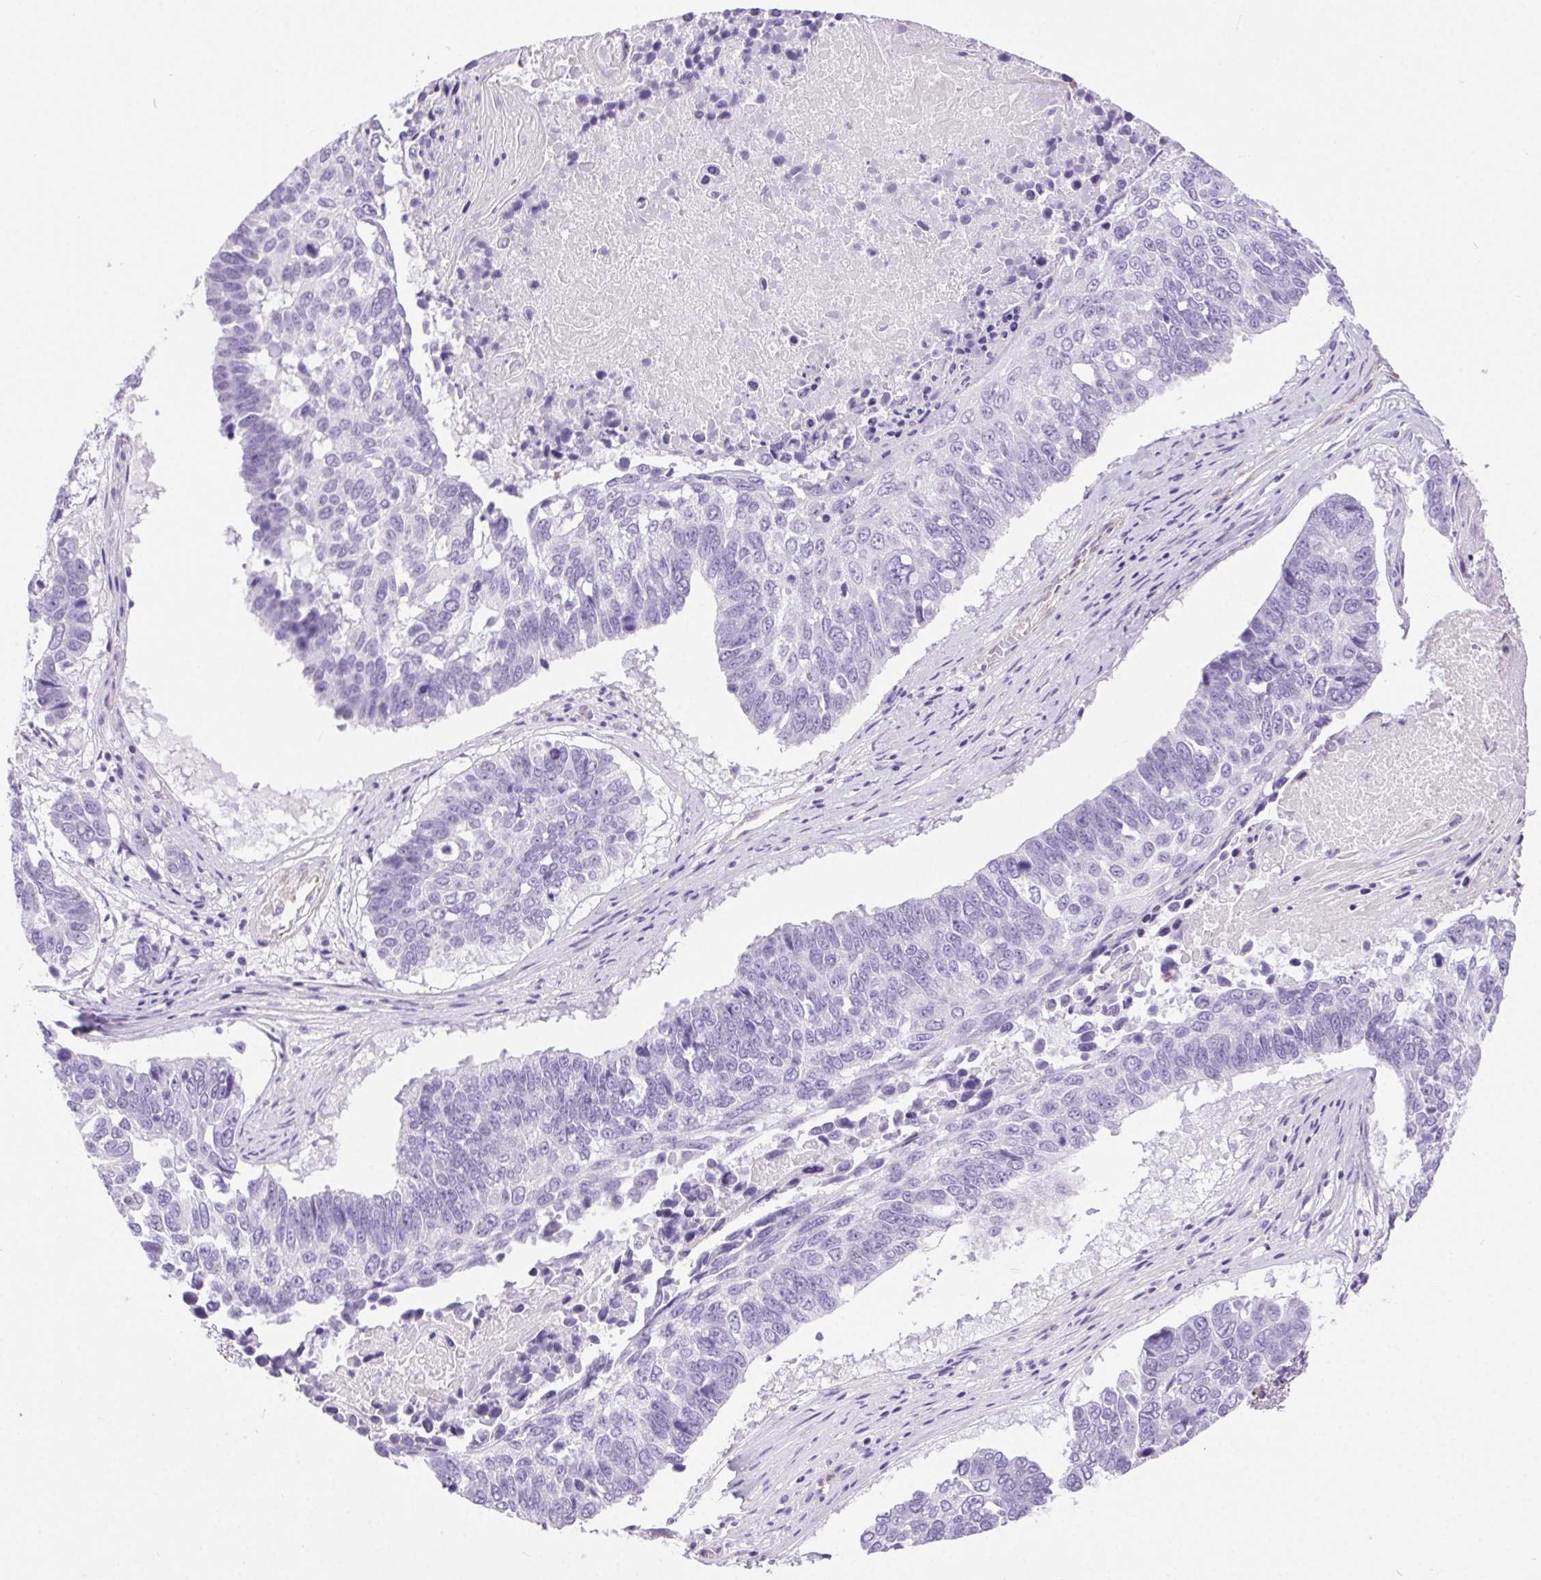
{"staining": {"intensity": "negative", "quantity": "none", "location": "none"}, "tissue": "lung cancer", "cell_type": "Tumor cells", "image_type": "cancer", "snomed": [{"axis": "morphology", "description": "Squamous cell carcinoma, NOS"}, {"axis": "topography", "description": "Lung"}], "caption": "The photomicrograph shows no staining of tumor cells in squamous cell carcinoma (lung).", "gene": "SHCBP1L", "patient": {"sex": "male", "age": 73}}